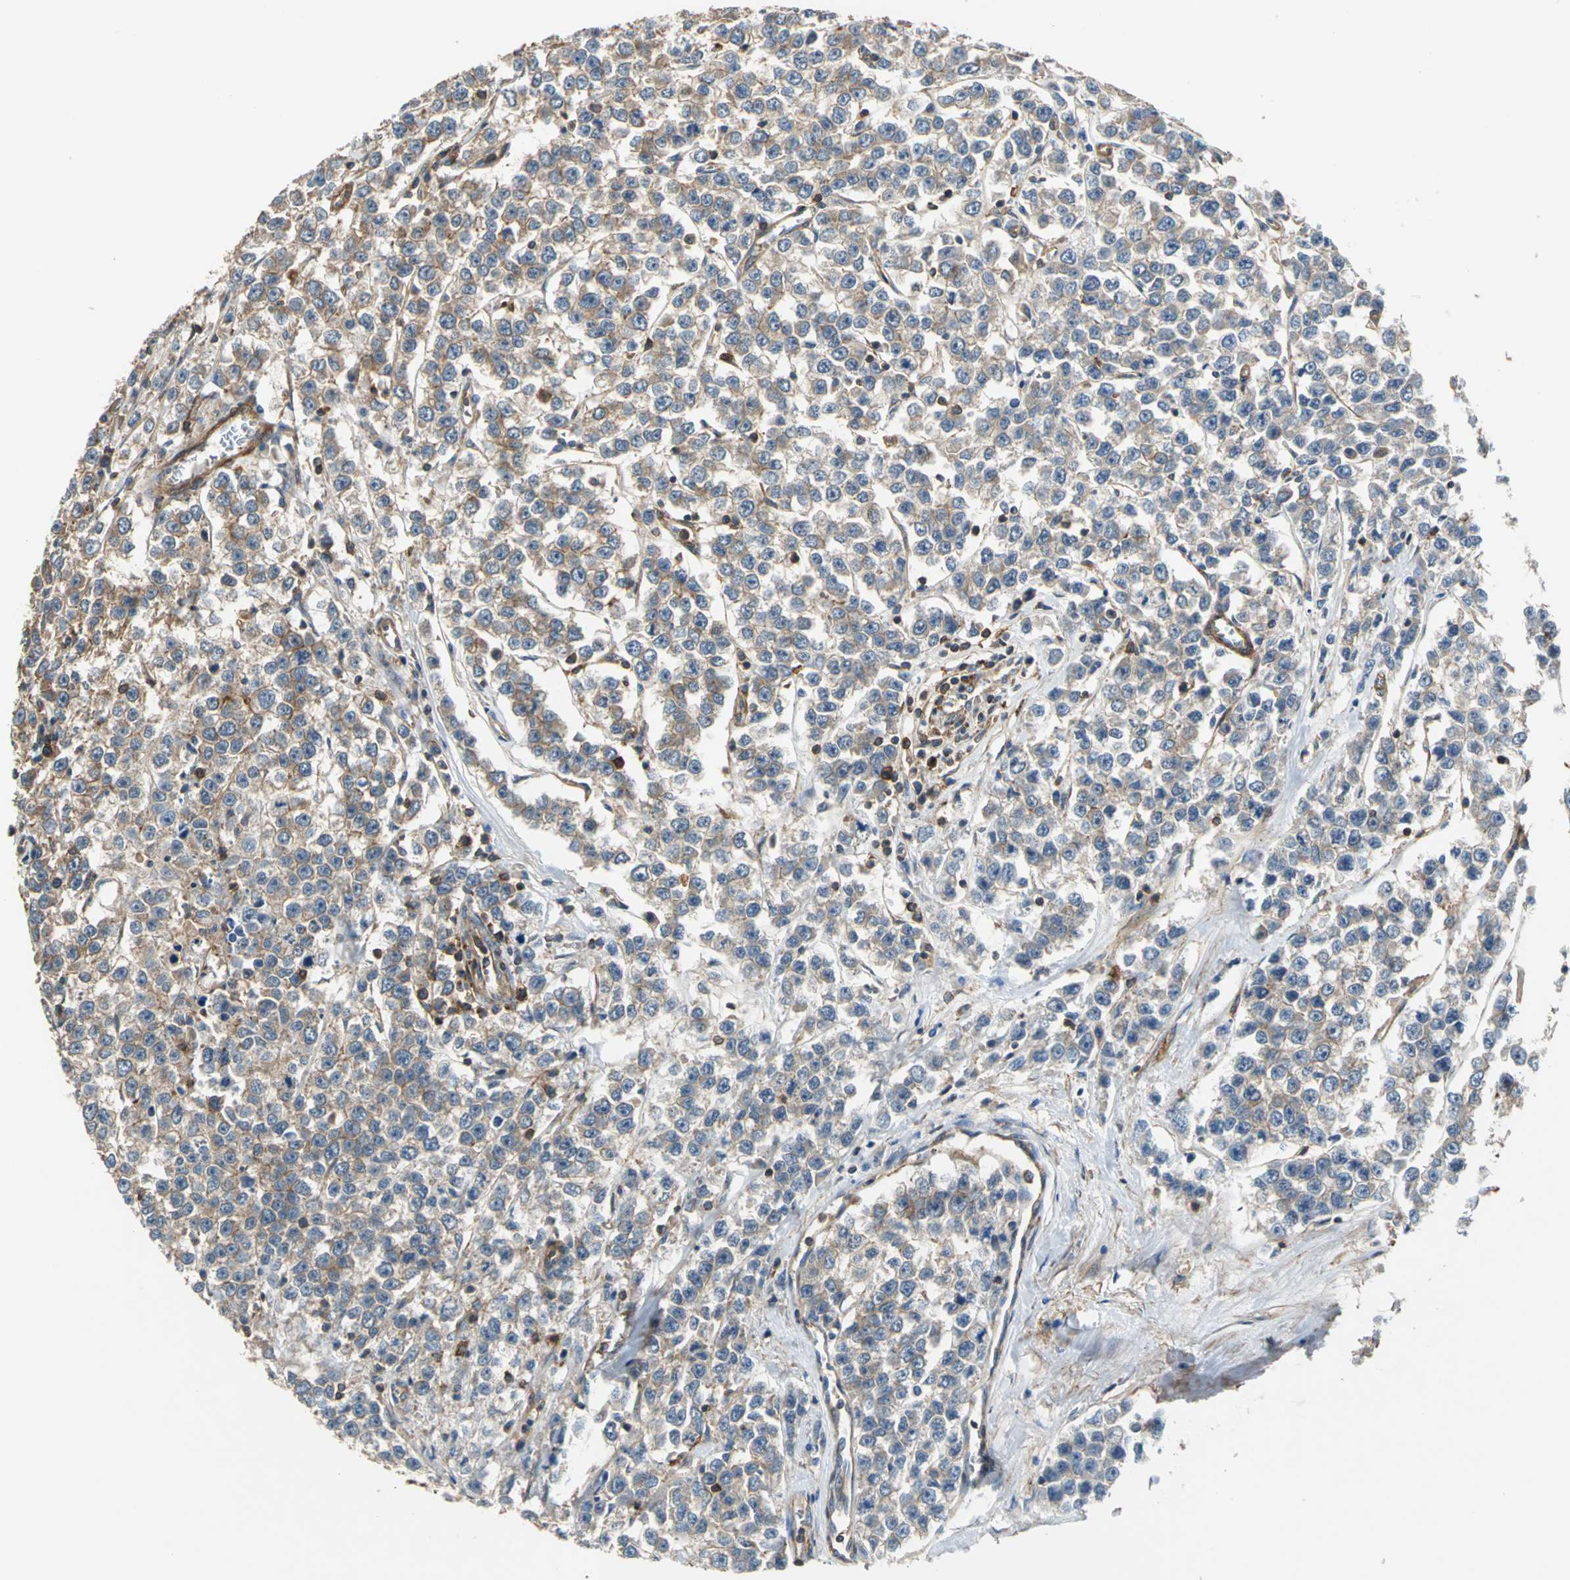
{"staining": {"intensity": "moderate", "quantity": ">75%", "location": "cytoplasmic/membranous"}, "tissue": "testis cancer", "cell_type": "Tumor cells", "image_type": "cancer", "snomed": [{"axis": "morphology", "description": "Seminoma, NOS"}, {"axis": "morphology", "description": "Carcinoma, Embryonal, NOS"}, {"axis": "topography", "description": "Testis"}], "caption": "Testis cancer (embryonal carcinoma) tissue exhibits moderate cytoplasmic/membranous staining in about >75% of tumor cells", "gene": "PARVA", "patient": {"sex": "male", "age": 52}}